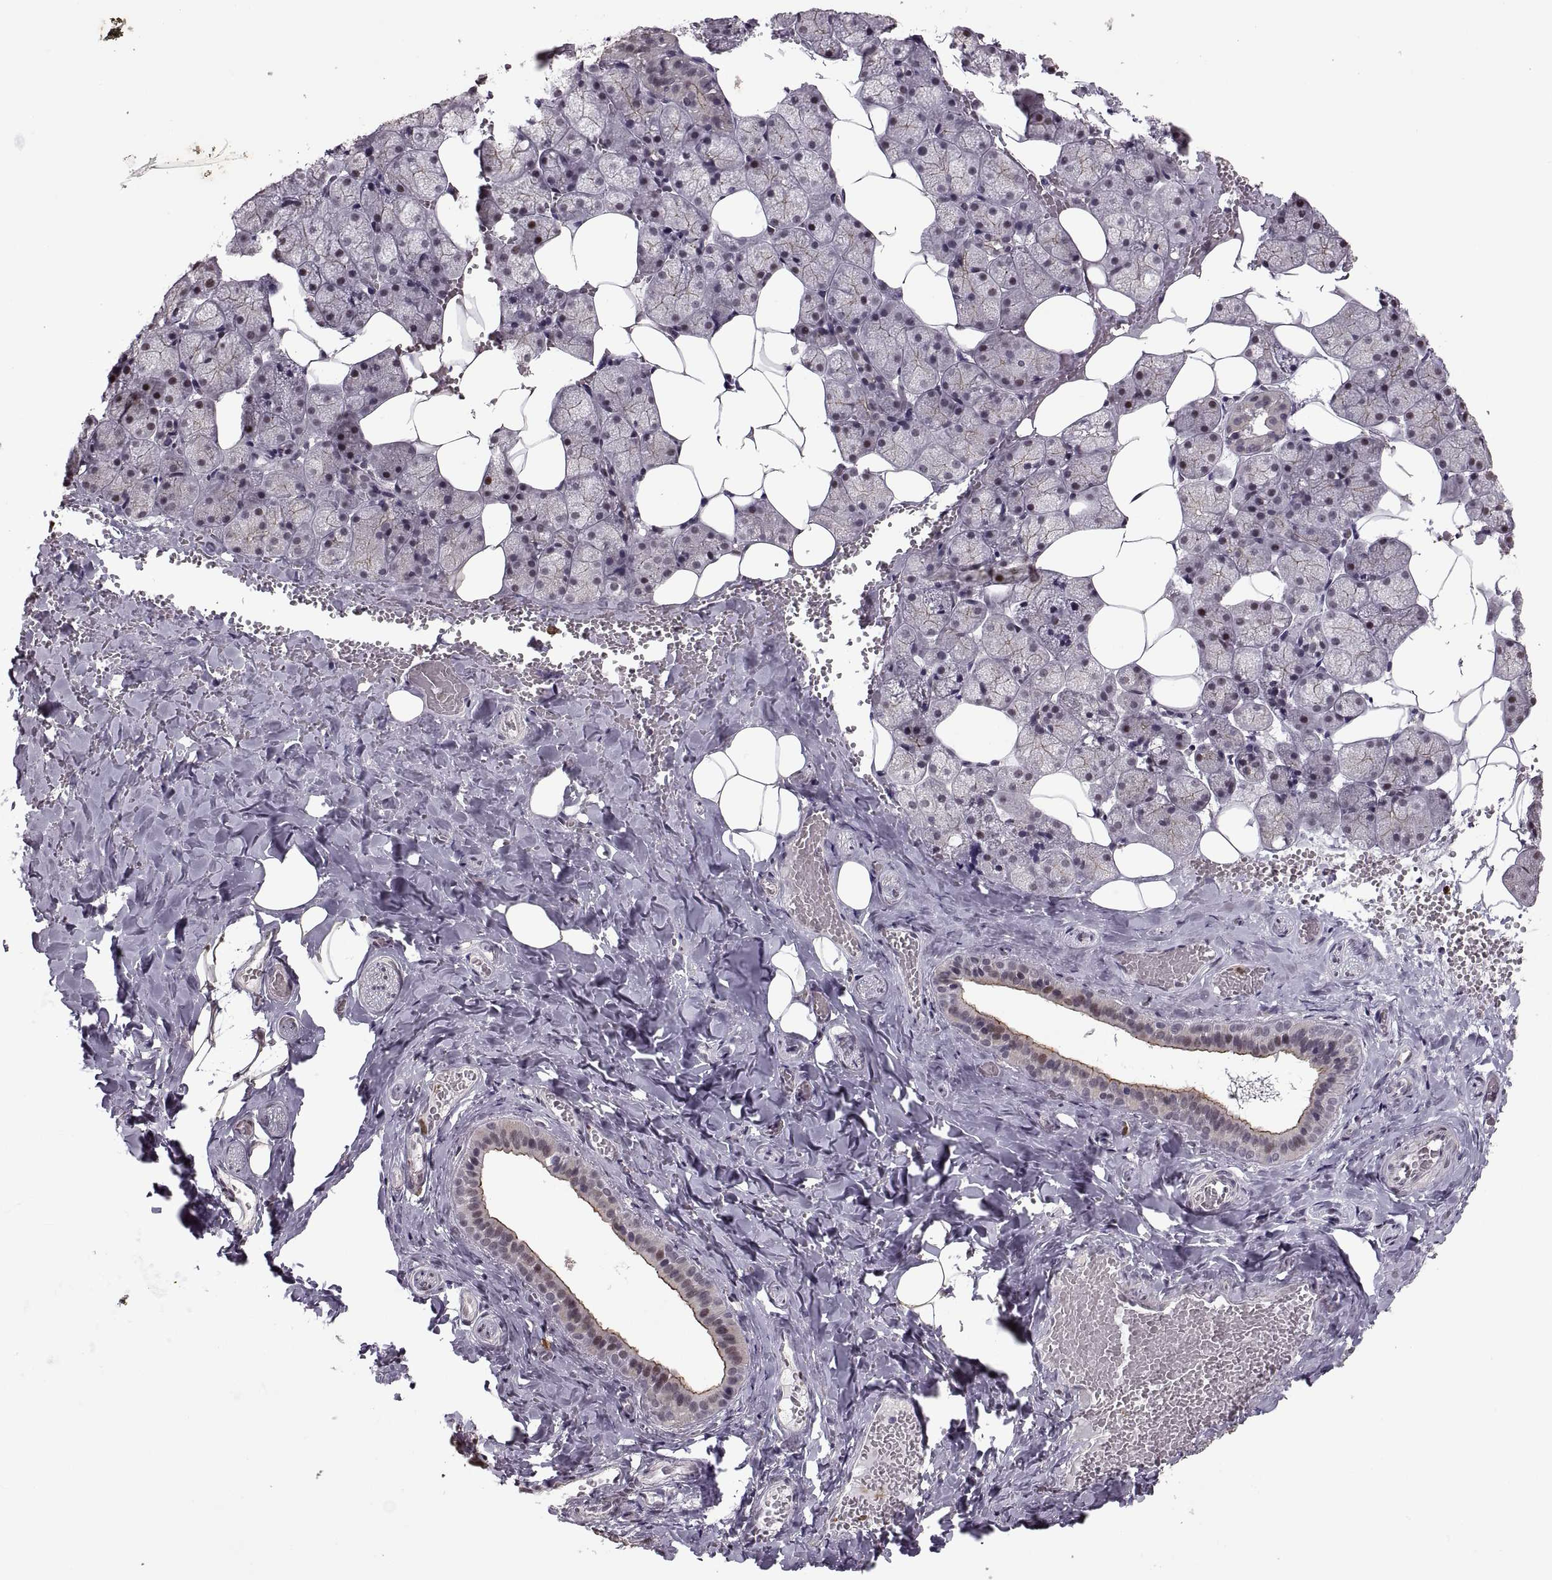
{"staining": {"intensity": "moderate", "quantity": "<25%", "location": "cytoplasmic/membranous"}, "tissue": "salivary gland", "cell_type": "Glandular cells", "image_type": "normal", "snomed": [{"axis": "morphology", "description": "Normal tissue, NOS"}, {"axis": "topography", "description": "Salivary gland"}], "caption": "Benign salivary gland shows moderate cytoplasmic/membranous expression in about <25% of glandular cells, visualized by immunohistochemistry.", "gene": "PALS1", "patient": {"sex": "male", "age": 38}}